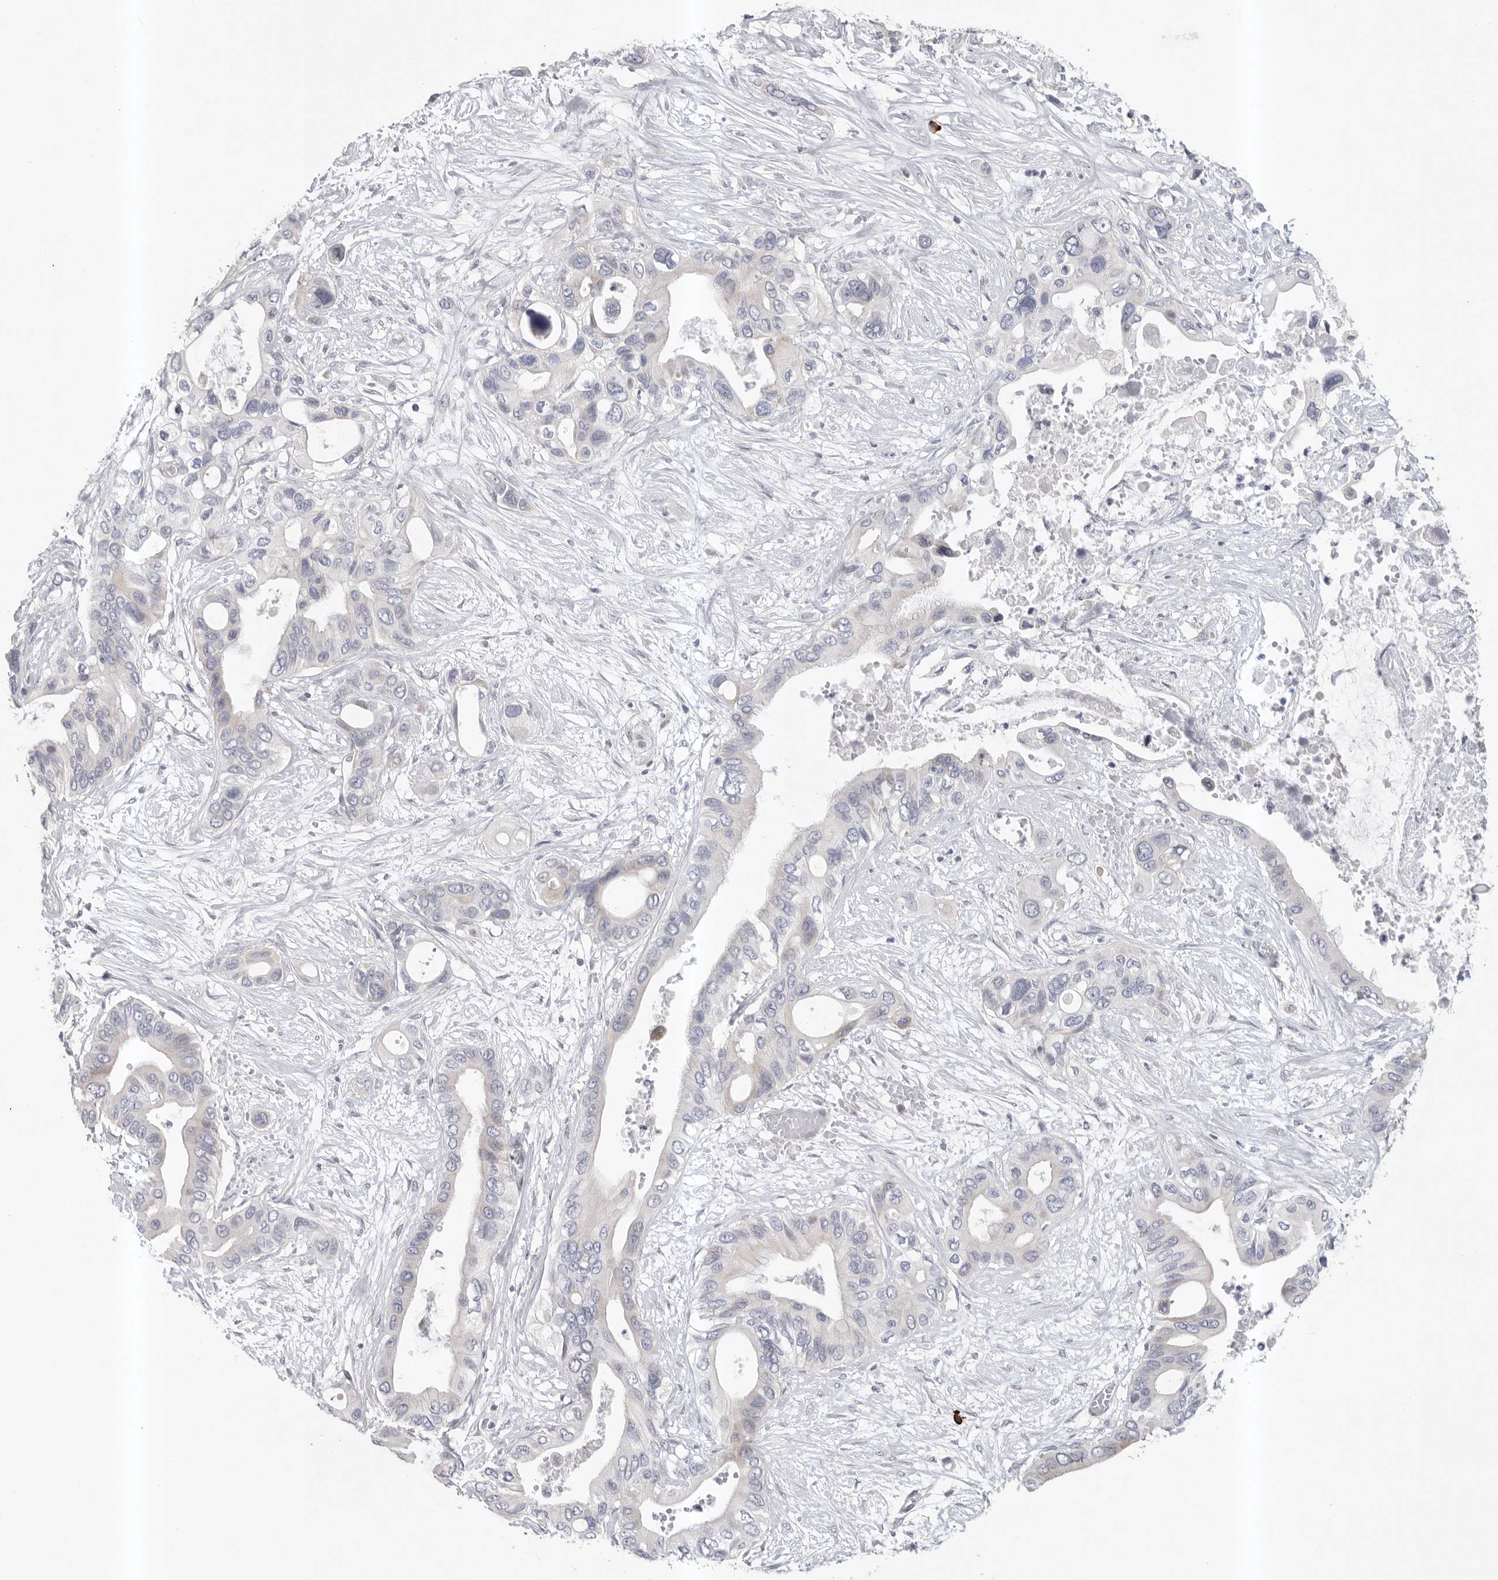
{"staining": {"intensity": "negative", "quantity": "none", "location": "none"}, "tissue": "pancreatic cancer", "cell_type": "Tumor cells", "image_type": "cancer", "snomed": [{"axis": "morphology", "description": "Adenocarcinoma, NOS"}, {"axis": "topography", "description": "Pancreas"}], "caption": "The immunohistochemistry (IHC) micrograph has no significant expression in tumor cells of adenocarcinoma (pancreatic) tissue.", "gene": "TMEM69", "patient": {"sex": "male", "age": 66}}